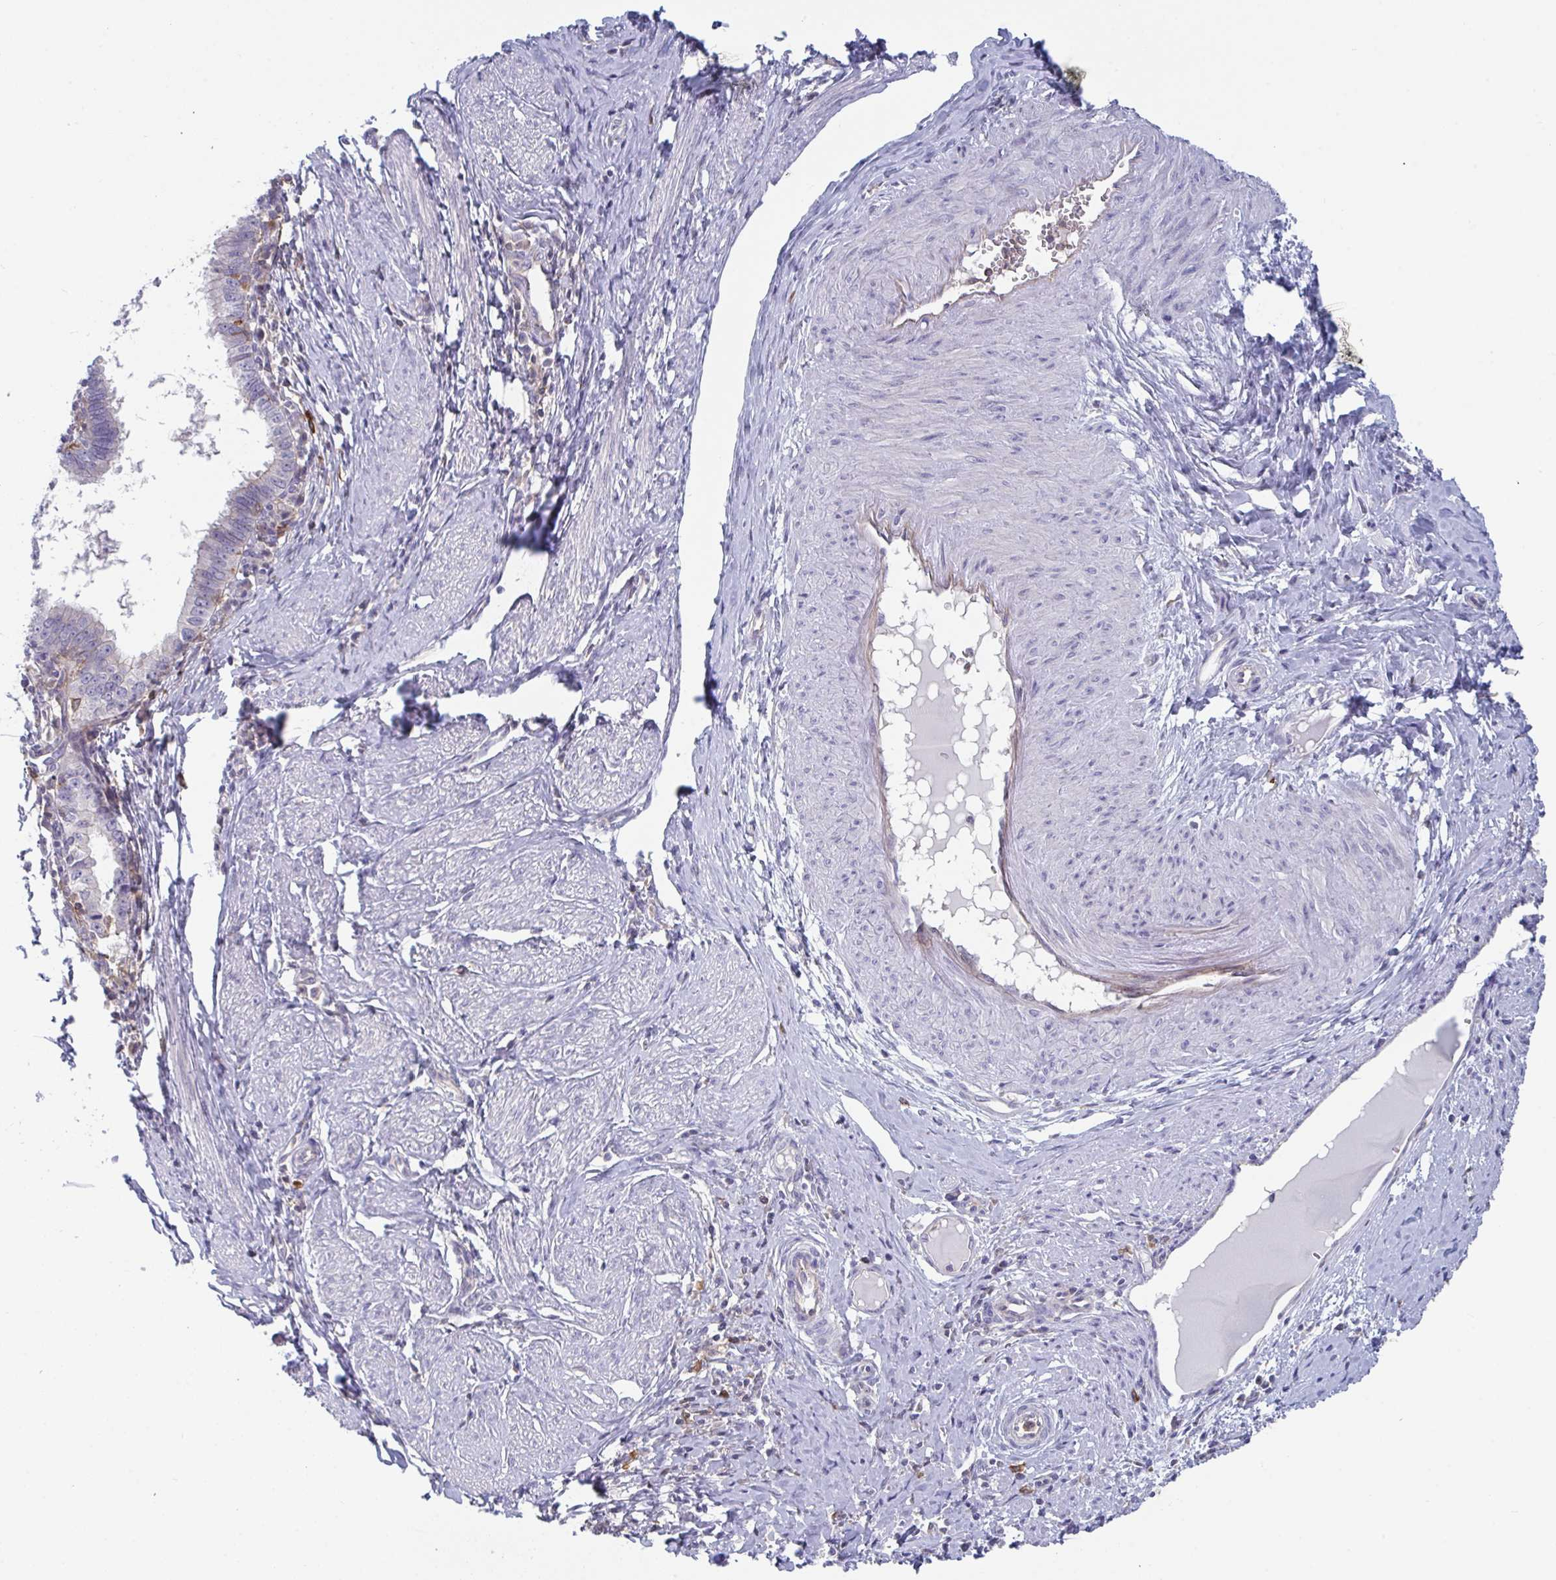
{"staining": {"intensity": "negative", "quantity": "none", "location": "none"}, "tissue": "cervical cancer", "cell_type": "Tumor cells", "image_type": "cancer", "snomed": [{"axis": "morphology", "description": "Adenocarcinoma, NOS"}, {"axis": "topography", "description": "Cervix"}], "caption": "Immunohistochemistry photomicrograph of neoplastic tissue: human adenocarcinoma (cervical) stained with DAB exhibits no significant protein staining in tumor cells.", "gene": "DISP2", "patient": {"sex": "female", "age": 36}}